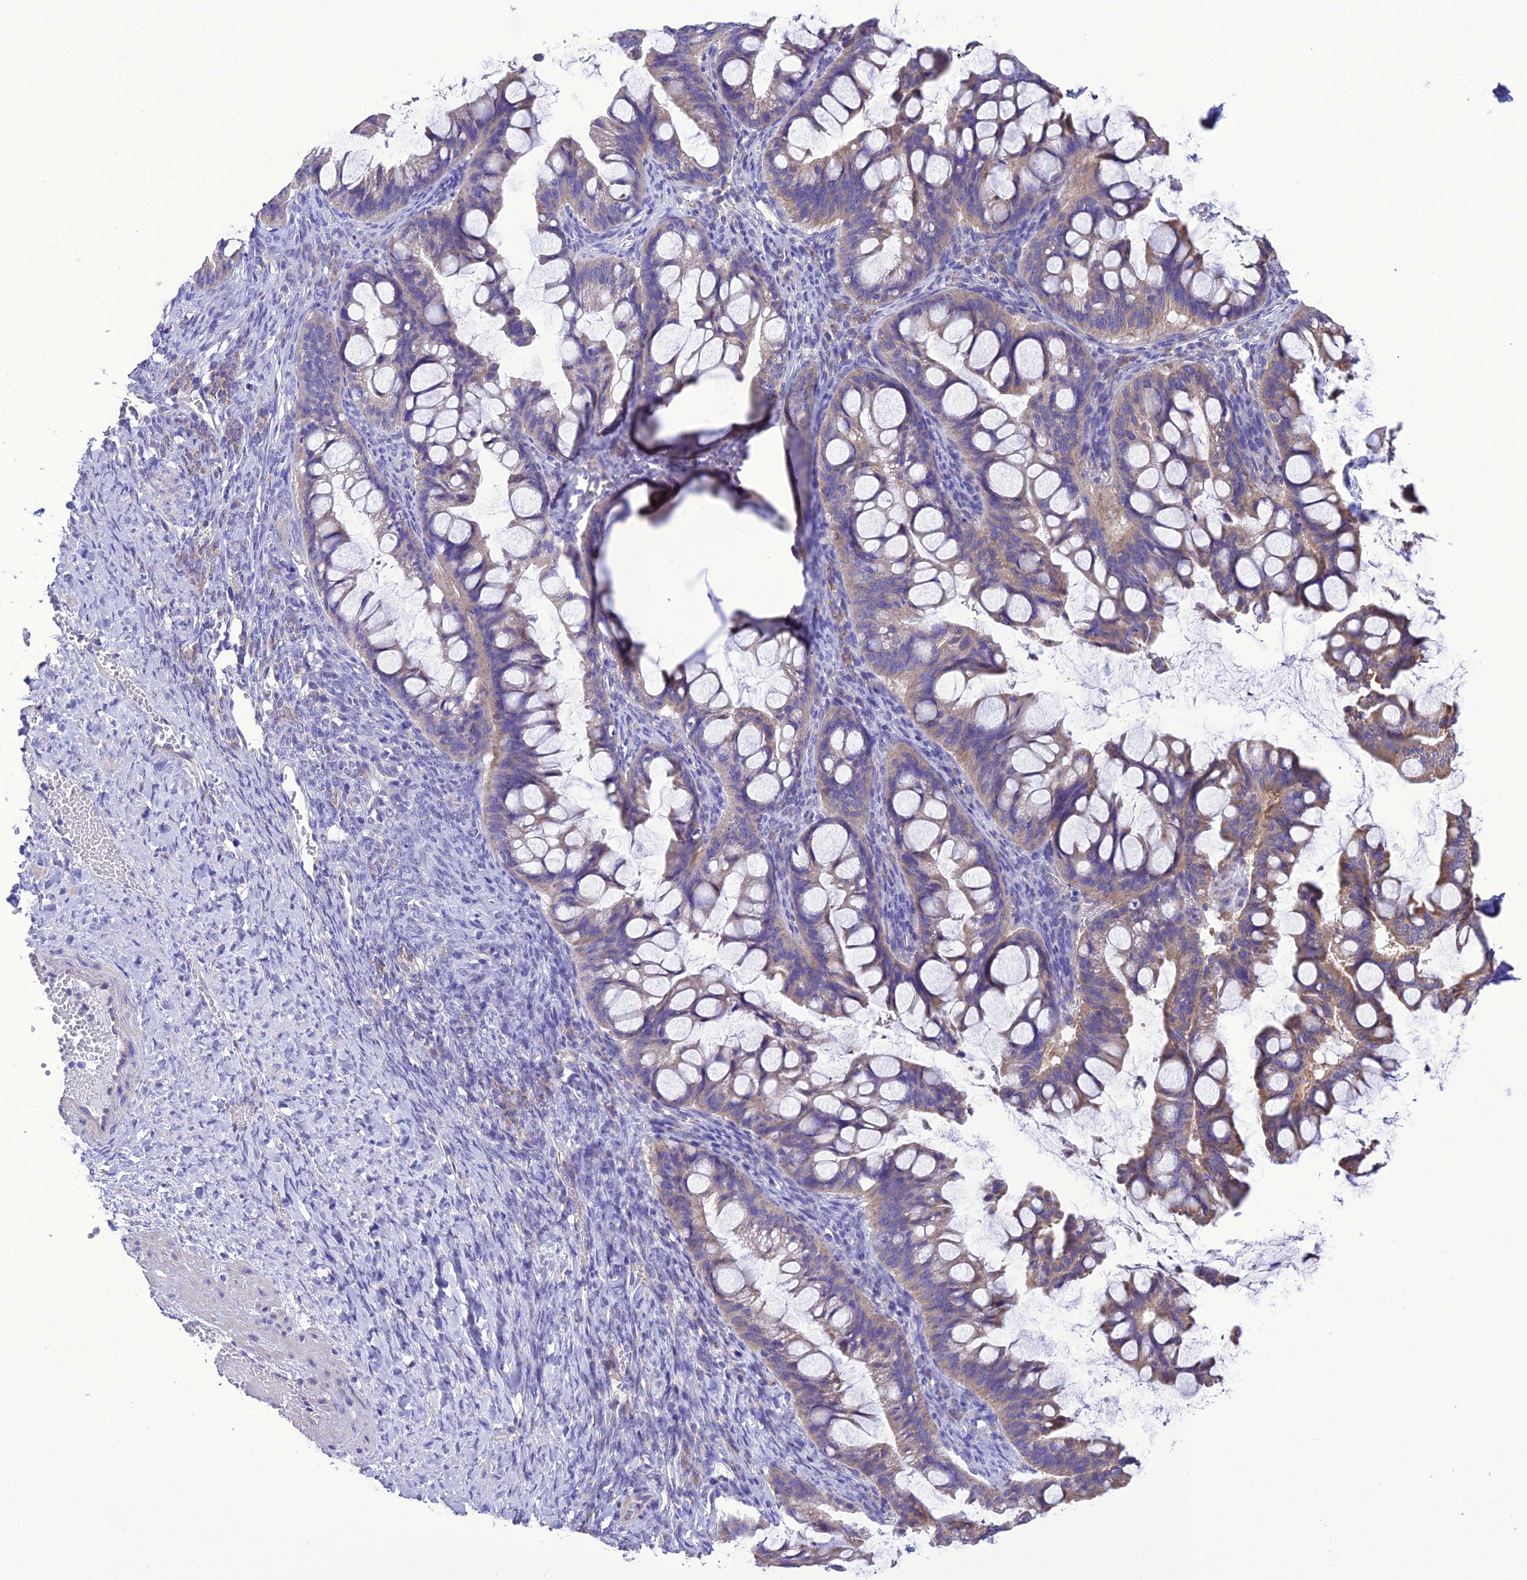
{"staining": {"intensity": "moderate", "quantity": "<25%", "location": "cytoplasmic/membranous"}, "tissue": "ovarian cancer", "cell_type": "Tumor cells", "image_type": "cancer", "snomed": [{"axis": "morphology", "description": "Cystadenocarcinoma, mucinous, NOS"}, {"axis": "topography", "description": "Ovary"}], "caption": "The photomicrograph exhibits immunohistochemical staining of ovarian mucinous cystadenocarcinoma. There is moderate cytoplasmic/membranous positivity is seen in approximately <25% of tumor cells.", "gene": "MAP3K12", "patient": {"sex": "female", "age": 73}}